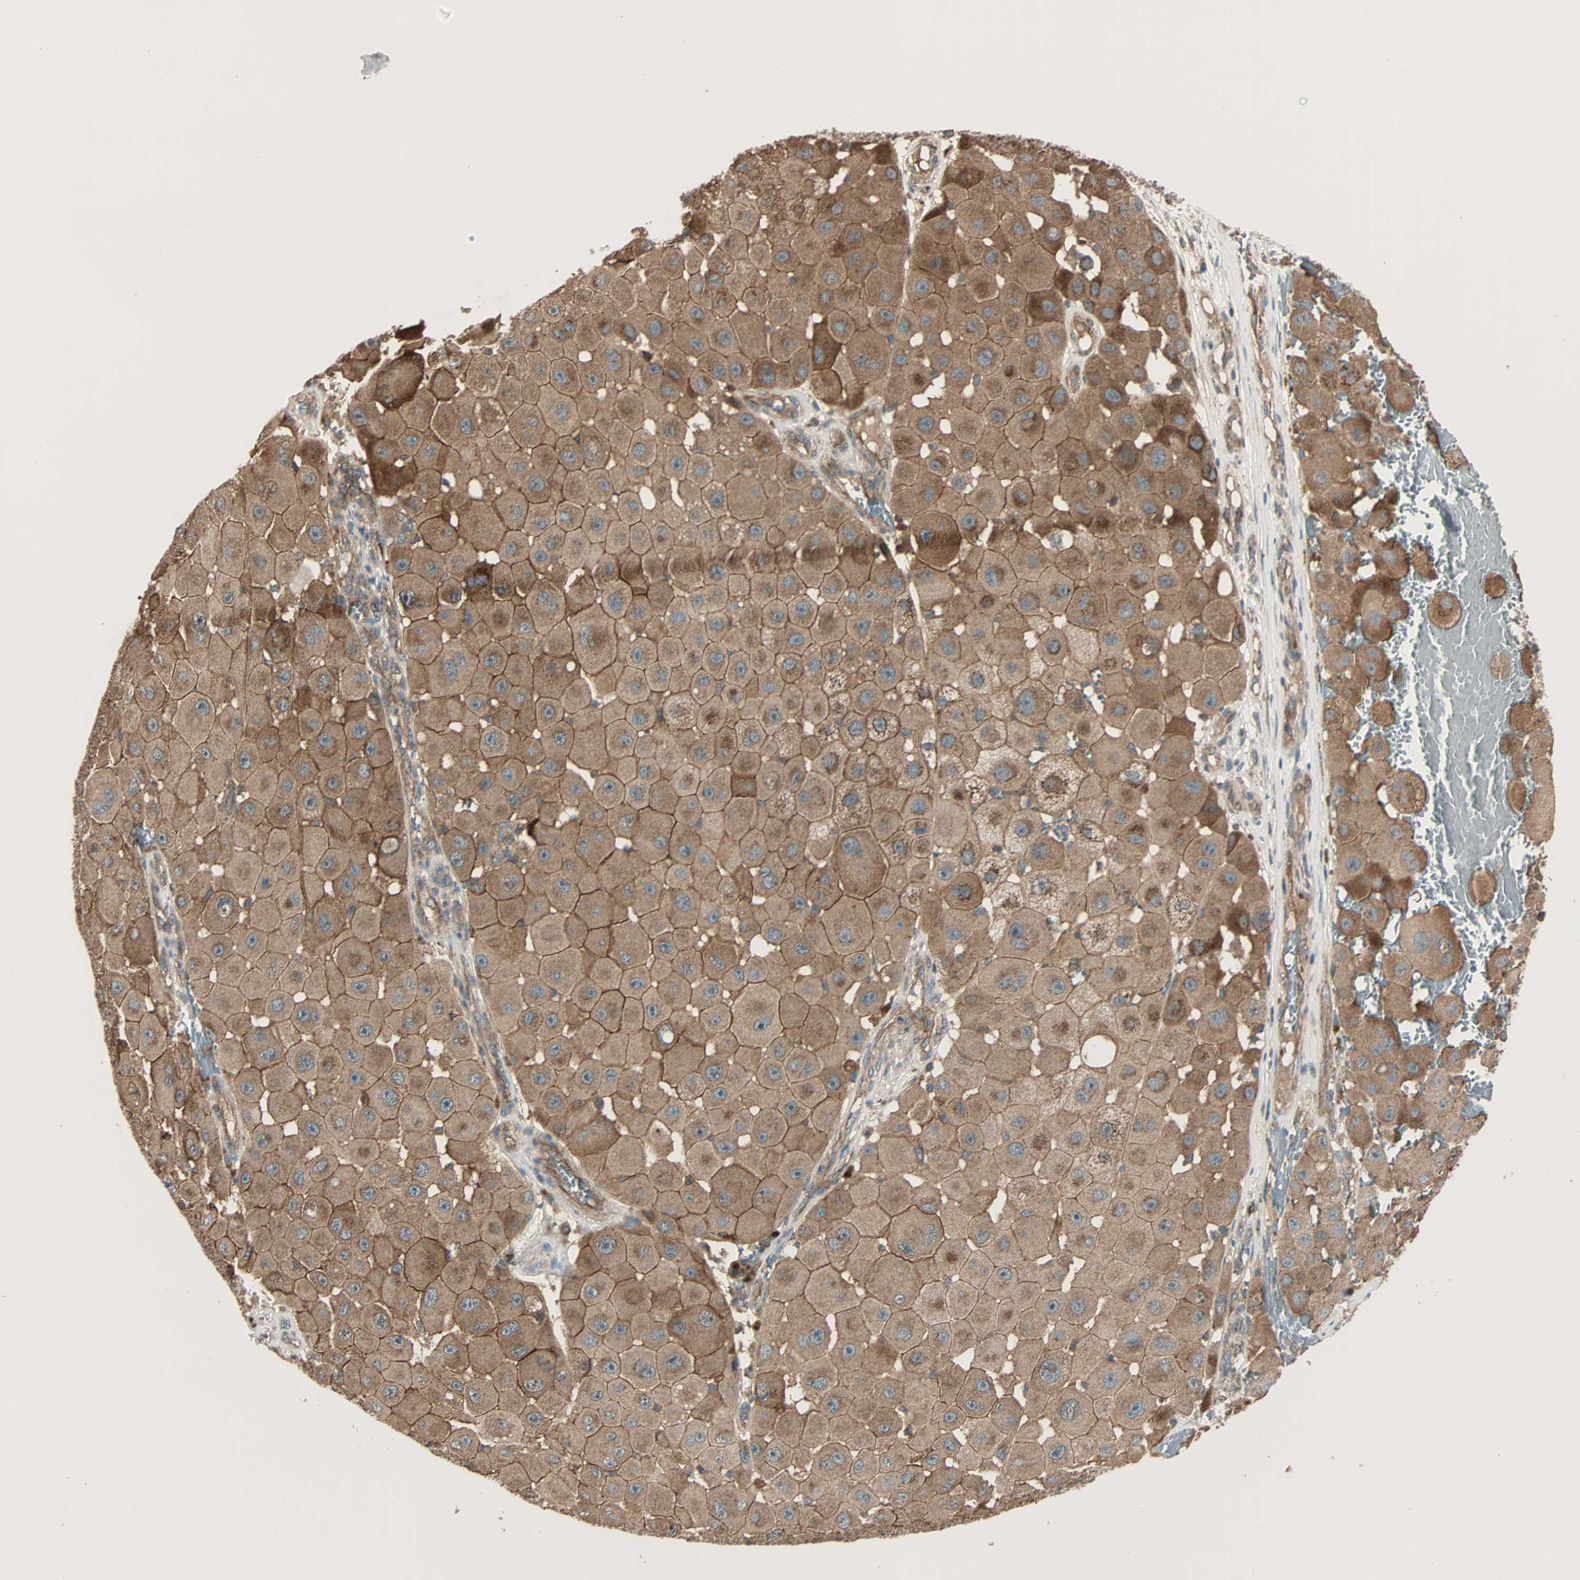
{"staining": {"intensity": "moderate", "quantity": ">75%", "location": "cytoplasmic/membranous"}, "tissue": "melanoma", "cell_type": "Tumor cells", "image_type": "cancer", "snomed": [{"axis": "morphology", "description": "Malignant melanoma, NOS"}, {"axis": "topography", "description": "Skin"}], "caption": "This image displays malignant melanoma stained with IHC to label a protein in brown. The cytoplasmic/membranous of tumor cells show moderate positivity for the protein. Nuclei are counter-stained blue.", "gene": "MAP3K21", "patient": {"sex": "female", "age": 81}}